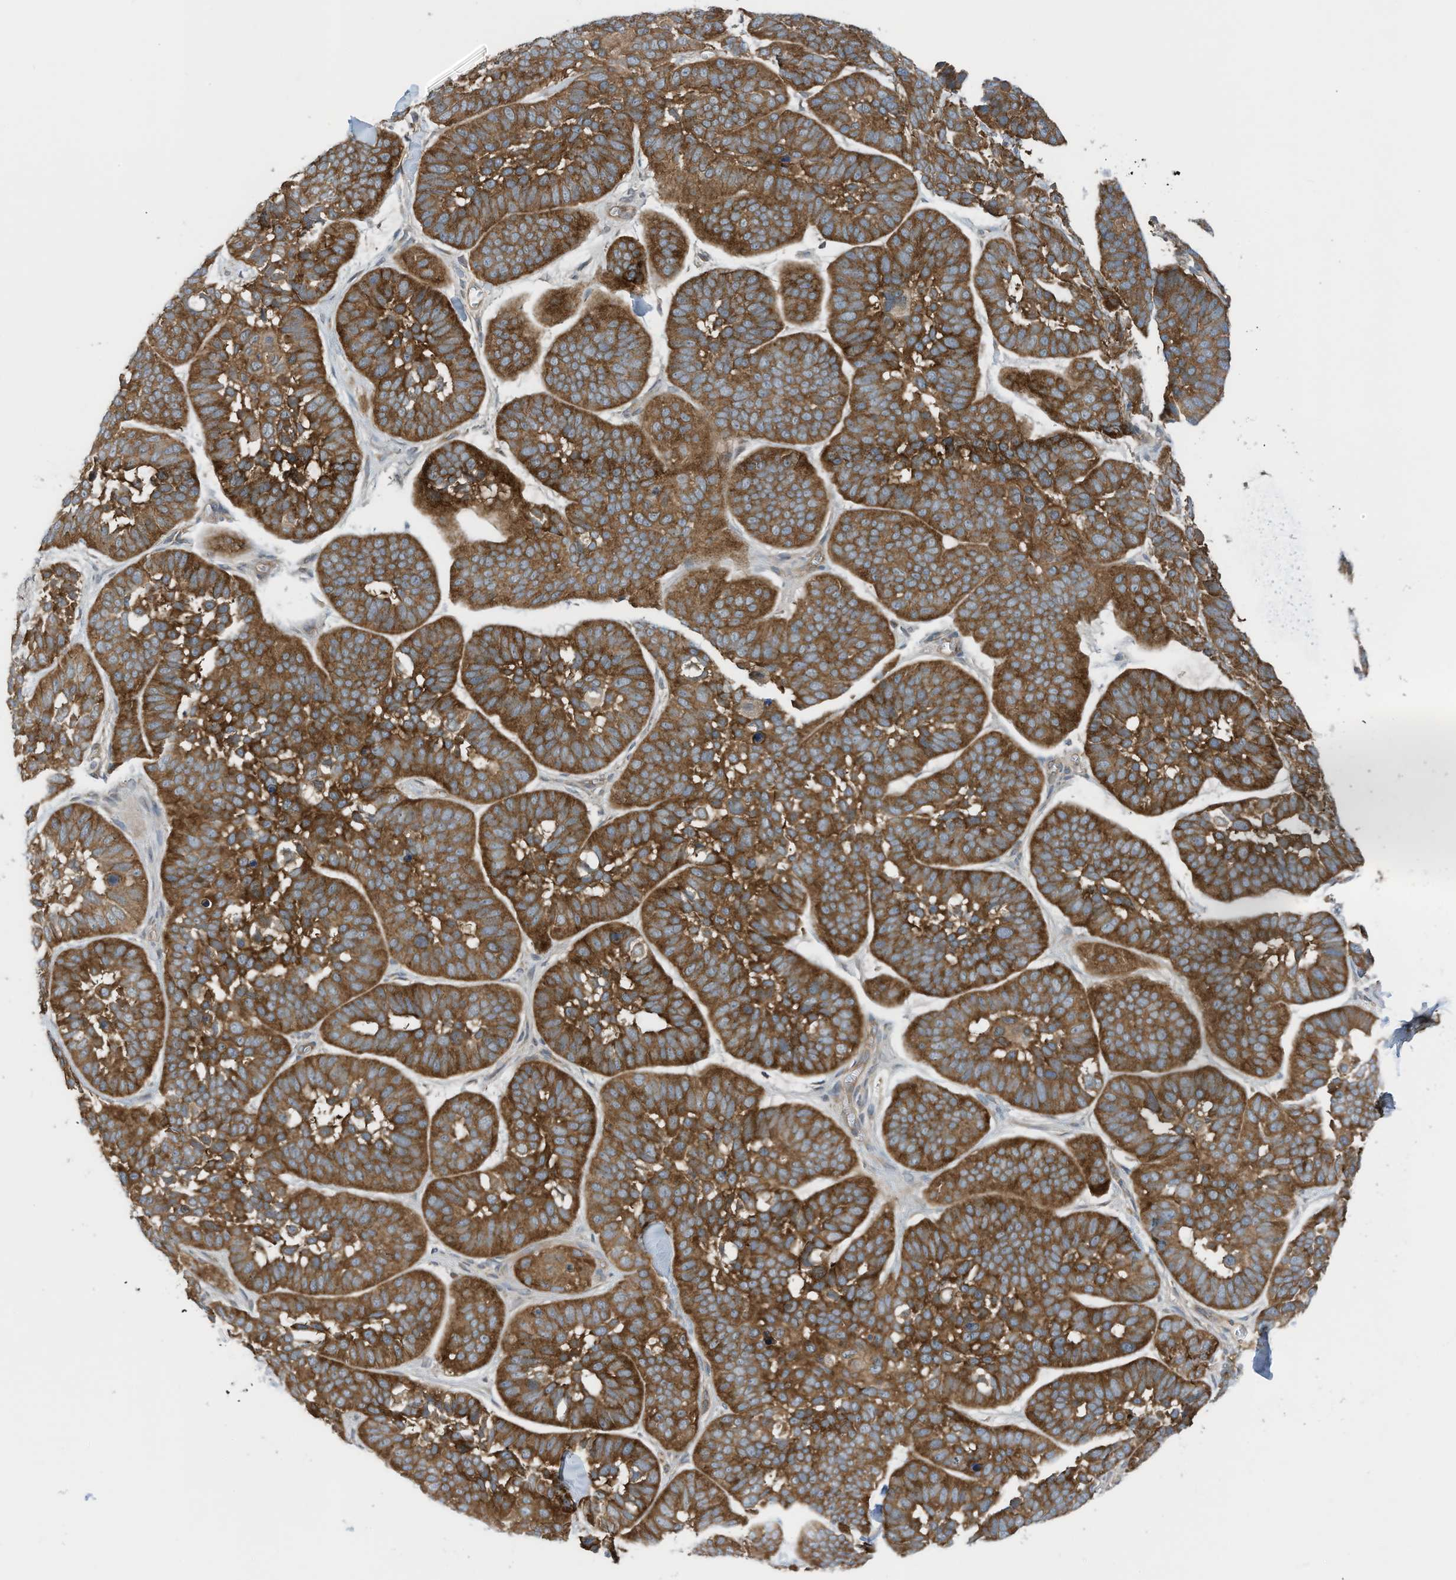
{"staining": {"intensity": "strong", "quantity": ">75%", "location": "cytoplasmic/membranous"}, "tissue": "skin cancer", "cell_type": "Tumor cells", "image_type": "cancer", "snomed": [{"axis": "morphology", "description": "Basal cell carcinoma"}, {"axis": "topography", "description": "Skin"}], "caption": "Skin basal cell carcinoma tissue demonstrates strong cytoplasmic/membranous staining in approximately >75% of tumor cells, visualized by immunohistochemistry.", "gene": "REPS1", "patient": {"sex": "male", "age": 62}}